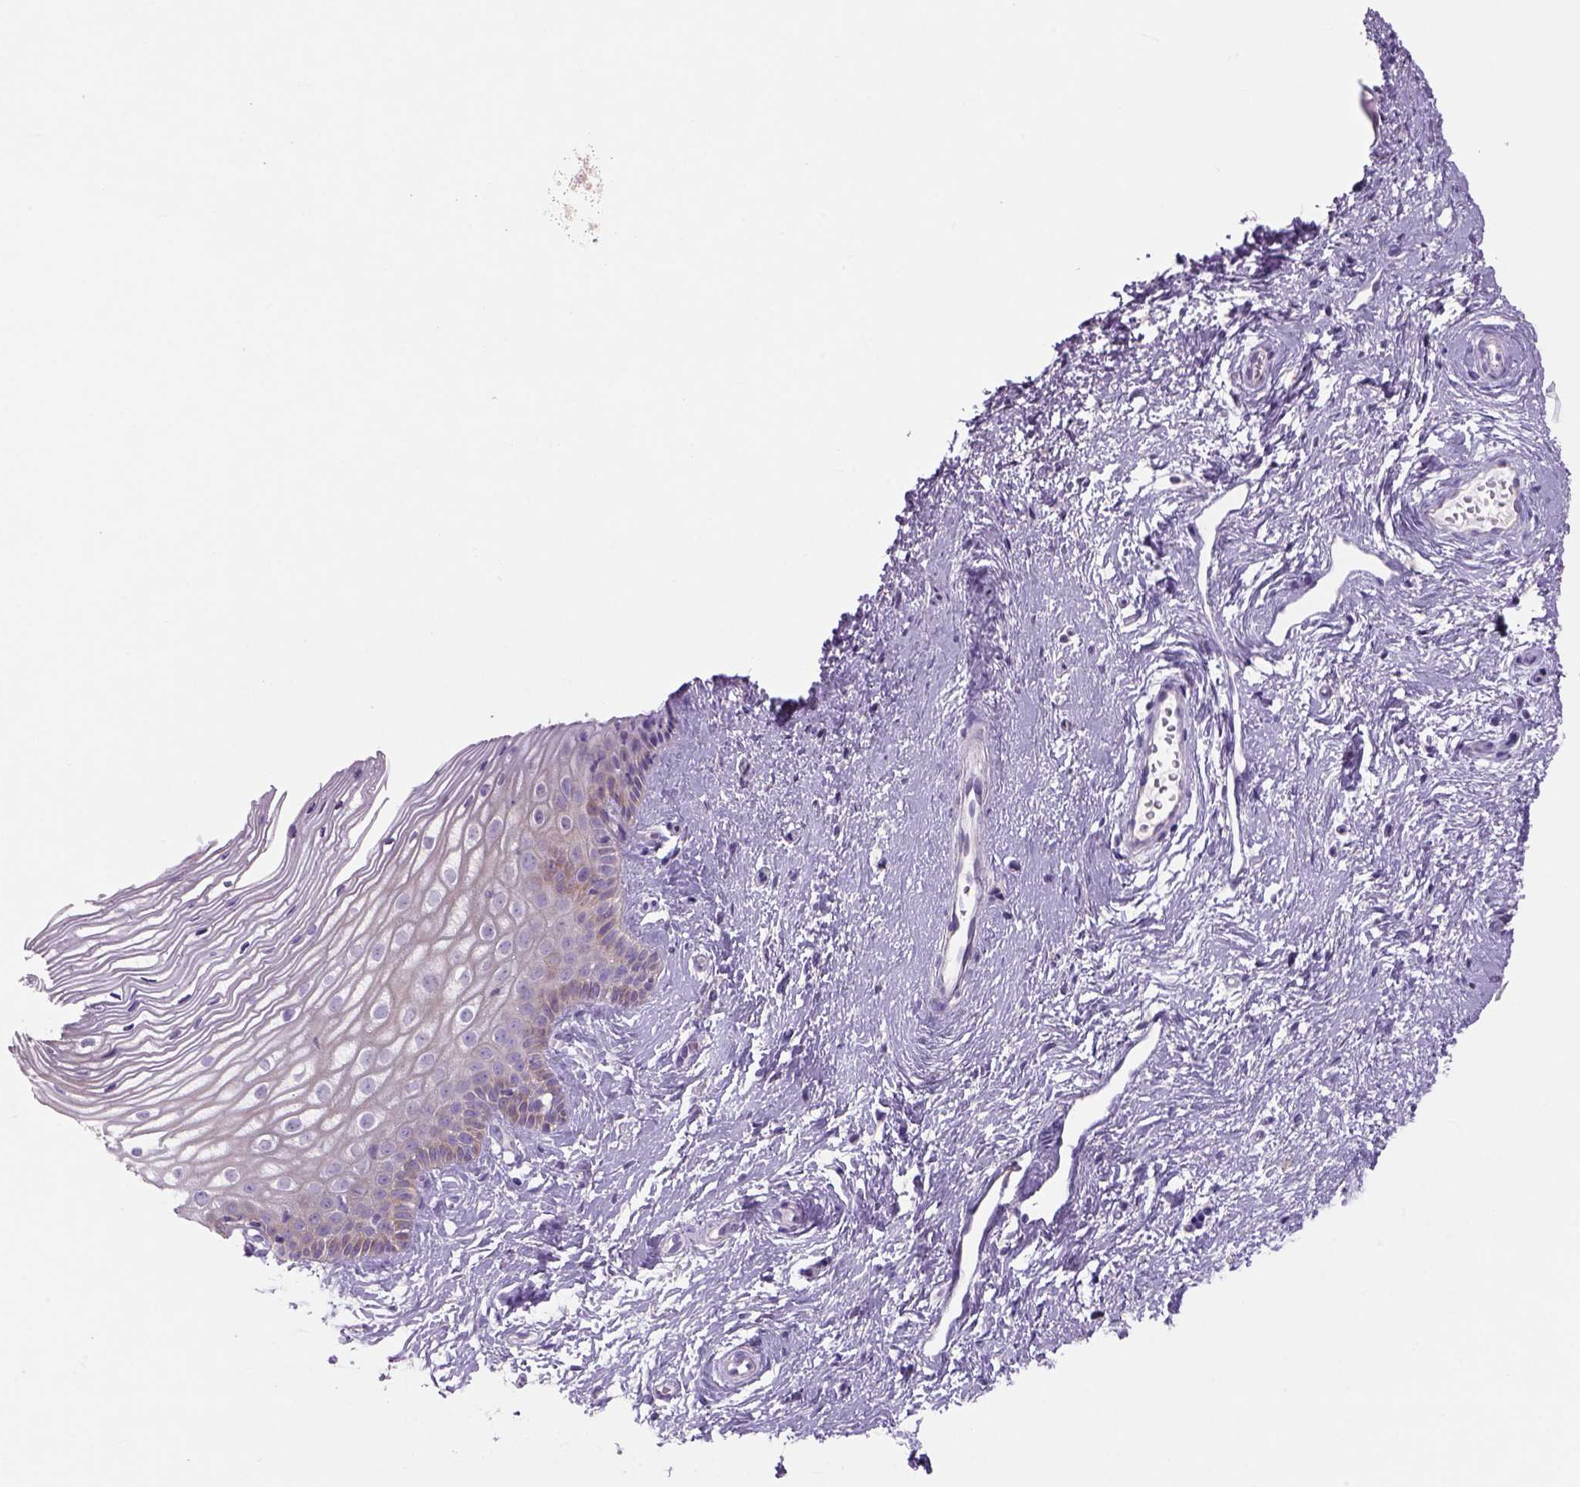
{"staining": {"intensity": "negative", "quantity": "none", "location": "none"}, "tissue": "cervix", "cell_type": "Glandular cells", "image_type": "normal", "snomed": [{"axis": "morphology", "description": "Normal tissue, NOS"}, {"axis": "topography", "description": "Cervix"}], "caption": "Protein analysis of unremarkable cervix exhibits no significant staining in glandular cells. The staining is performed using DAB (3,3'-diaminobenzidine) brown chromogen with nuclei counter-stained in using hematoxylin.", "gene": "ADGRV1", "patient": {"sex": "female", "age": 40}}